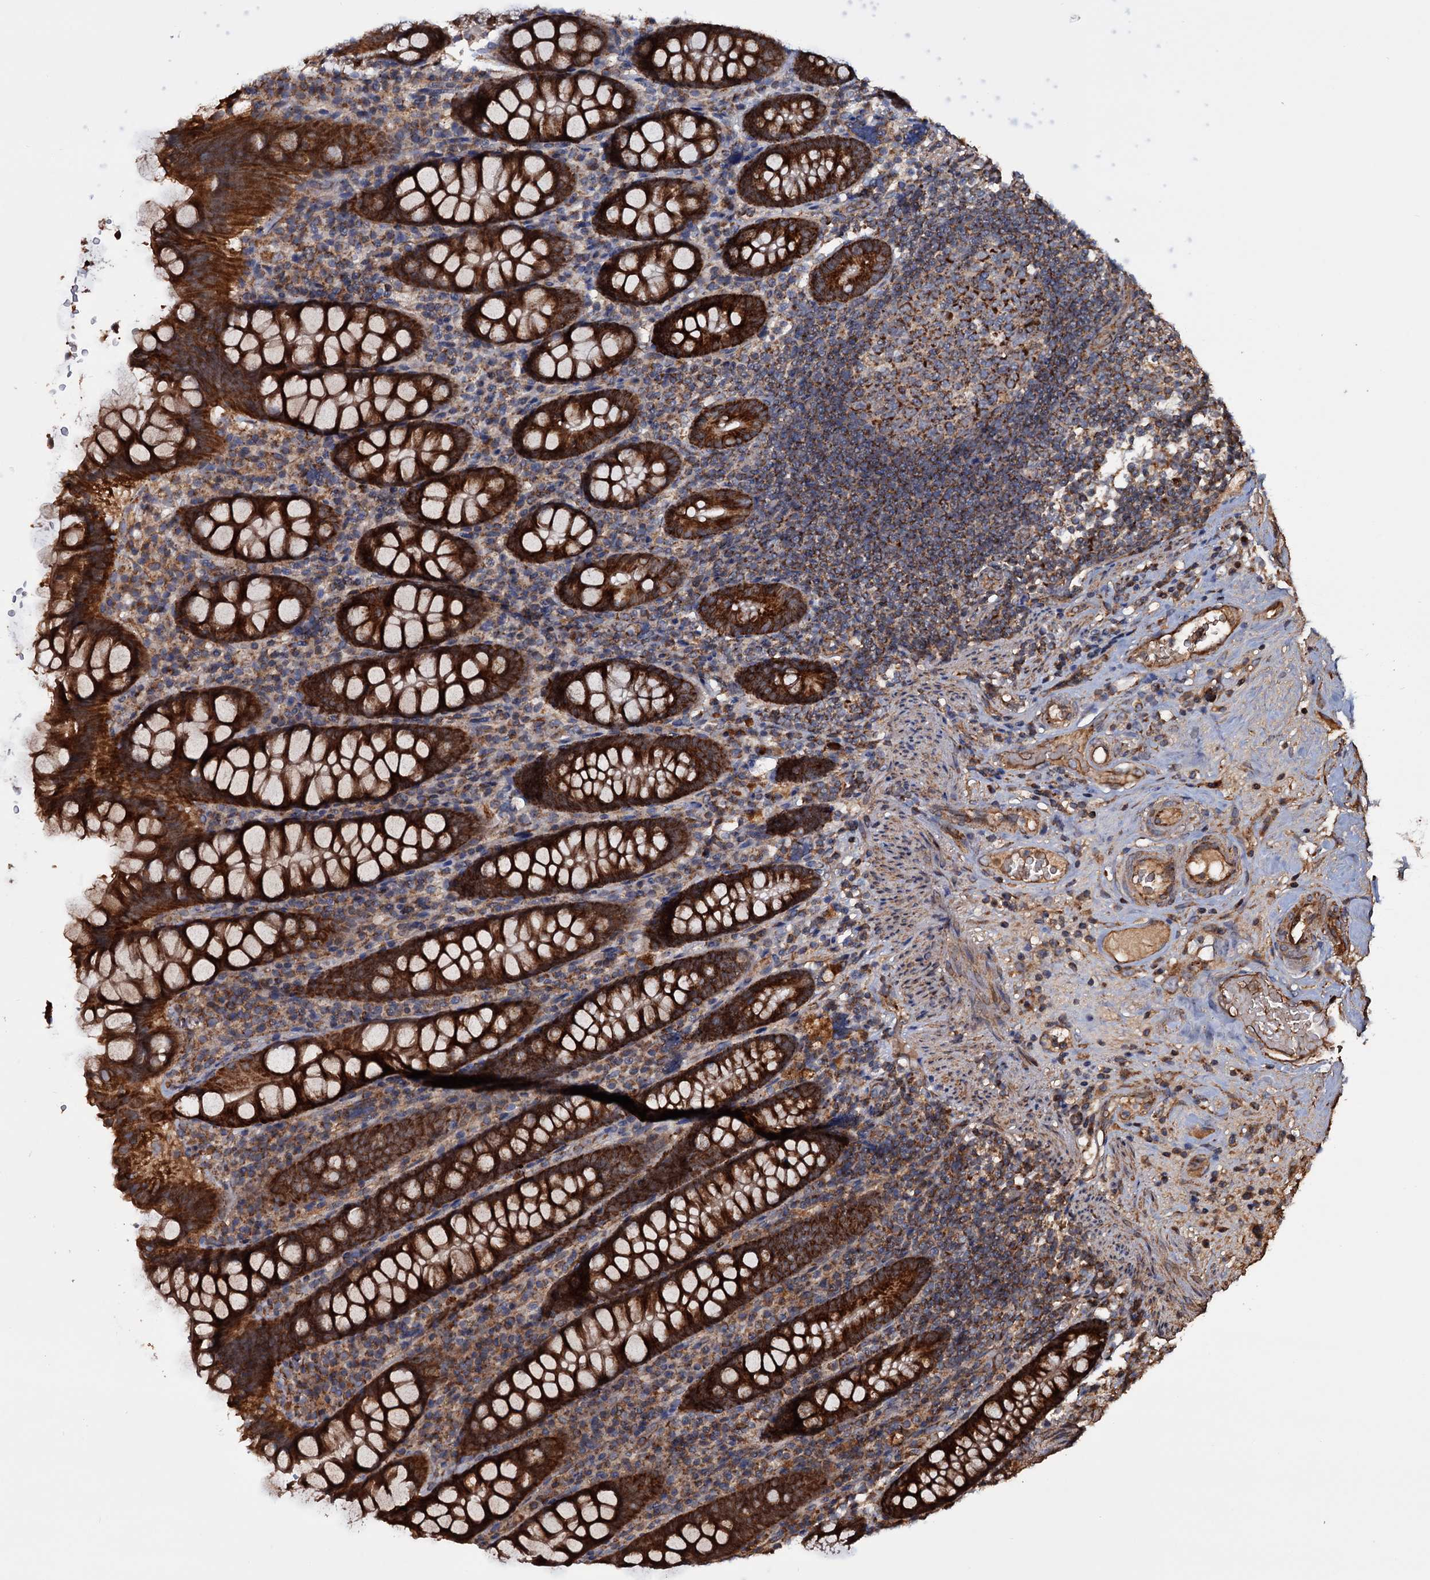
{"staining": {"intensity": "moderate", "quantity": "25%-75%", "location": "cytoplasmic/membranous"}, "tissue": "colon", "cell_type": "Endothelial cells", "image_type": "normal", "snomed": [{"axis": "morphology", "description": "Normal tissue, NOS"}, {"axis": "topography", "description": "Colon"}], "caption": "Protein analysis of normal colon demonstrates moderate cytoplasmic/membranous positivity in approximately 25%-75% of endothelial cells.", "gene": "MRPL42", "patient": {"sex": "female", "age": 79}}